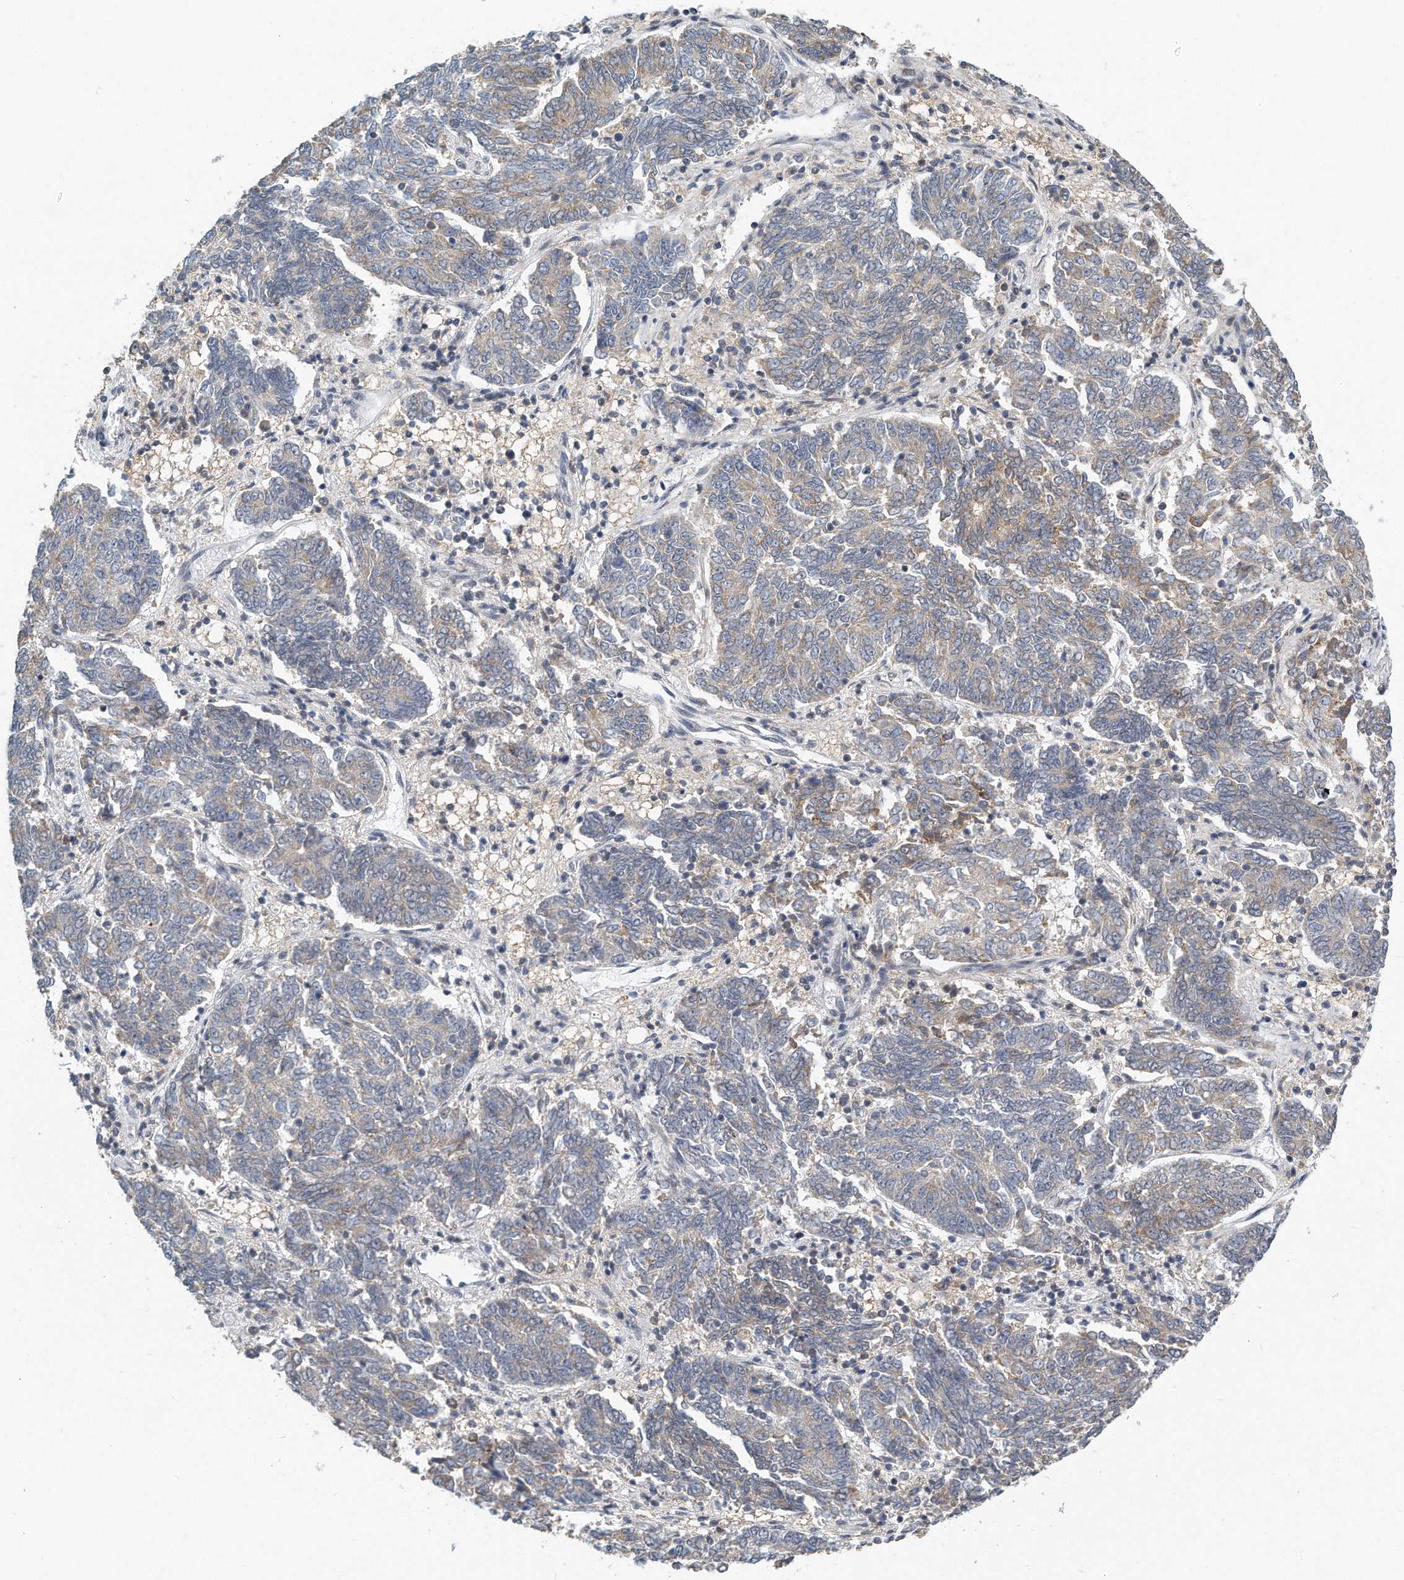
{"staining": {"intensity": "weak", "quantity": "25%-75%", "location": "cytoplasmic/membranous"}, "tissue": "endometrial cancer", "cell_type": "Tumor cells", "image_type": "cancer", "snomed": [{"axis": "morphology", "description": "Adenocarcinoma, NOS"}, {"axis": "topography", "description": "Endometrium"}], "caption": "Weak cytoplasmic/membranous expression for a protein is present in approximately 25%-75% of tumor cells of endometrial cancer (adenocarcinoma) using IHC.", "gene": "VLDLR", "patient": {"sex": "female", "age": 80}}